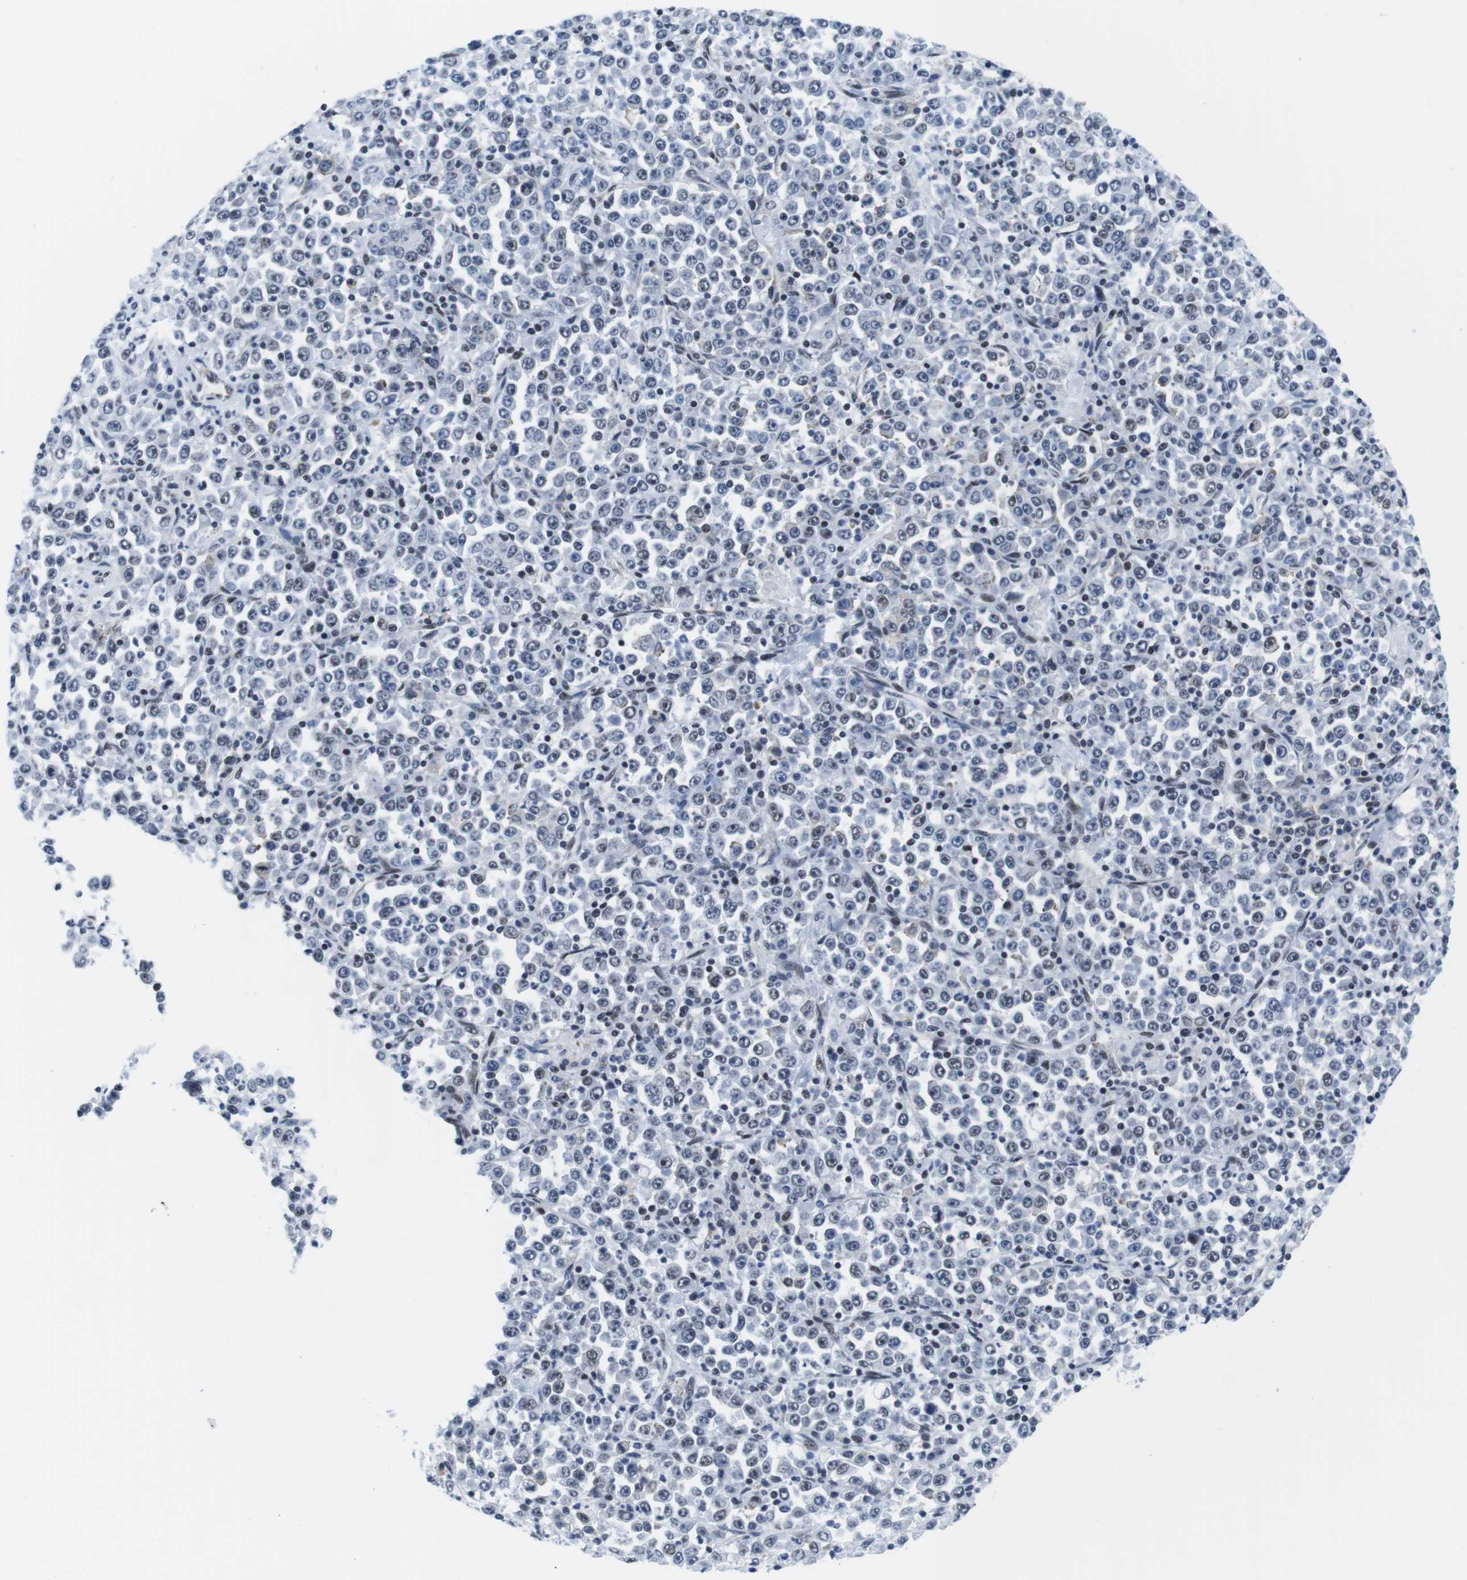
{"staining": {"intensity": "weak", "quantity": "<25%", "location": "nuclear"}, "tissue": "stomach cancer", "cell_type": "Tumor cells", "image_type": "cancer", "snomed": [{"axis": "morphology", "description": "Normal tissue, NOS"}, {"axis": "morphology", "description": "Adenocarcinoma, NOS"}, {"axis": "topography", "description": "Stomach, upper"}, {"axis": "topography", "description": "Stomach"}], "caption": "An image of stomach cancer (adenocarcinoma) stained for a protein exhibits no brown staining in tumor cells.", "gene": "IFI16", "patient": {"sex": "male", "age": 59}}